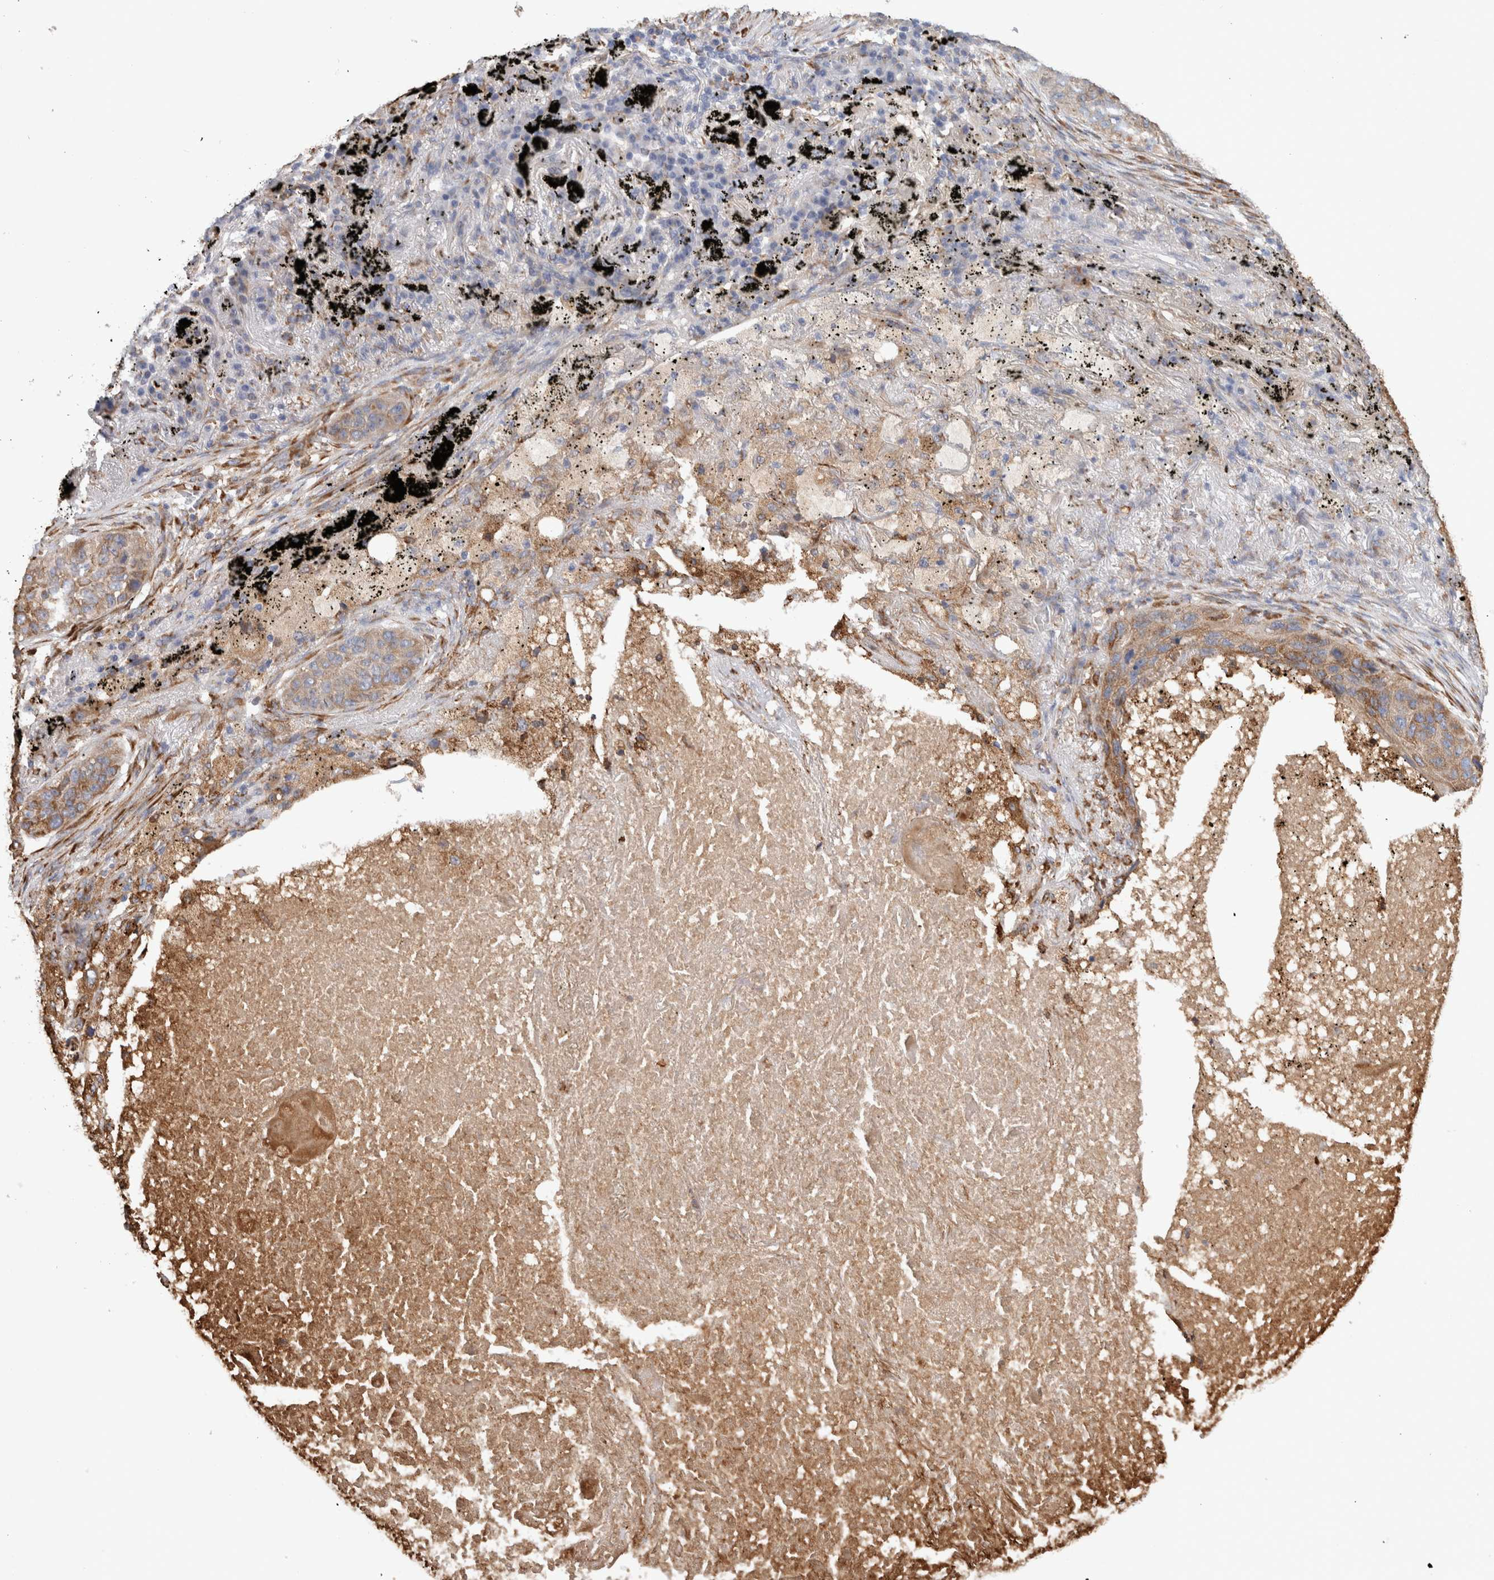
{"staining": {"intensity": "weak", "quantity": "25%-75%", "location": "cytoplasmic/membranous"}, "tissue": "lung cancer", "cell_type": "Tumor cells", "image_type": "cancer", "snomed": [{"axis": "morphology", "description": "Squamous cell carcinoma, NOS"}, {"axis": "topography", "description": "Lung"}], "caption": "High-power microscopy captured an immunohistochemistry (IHC) histopathology image of squamous cell carcinoma (lung), revealing weak cytoplasmic/membranous staining in about 25%-75% of tumor cells.", "gene": "P4HA1", "patient": {"sex": "female", "age": 63}}